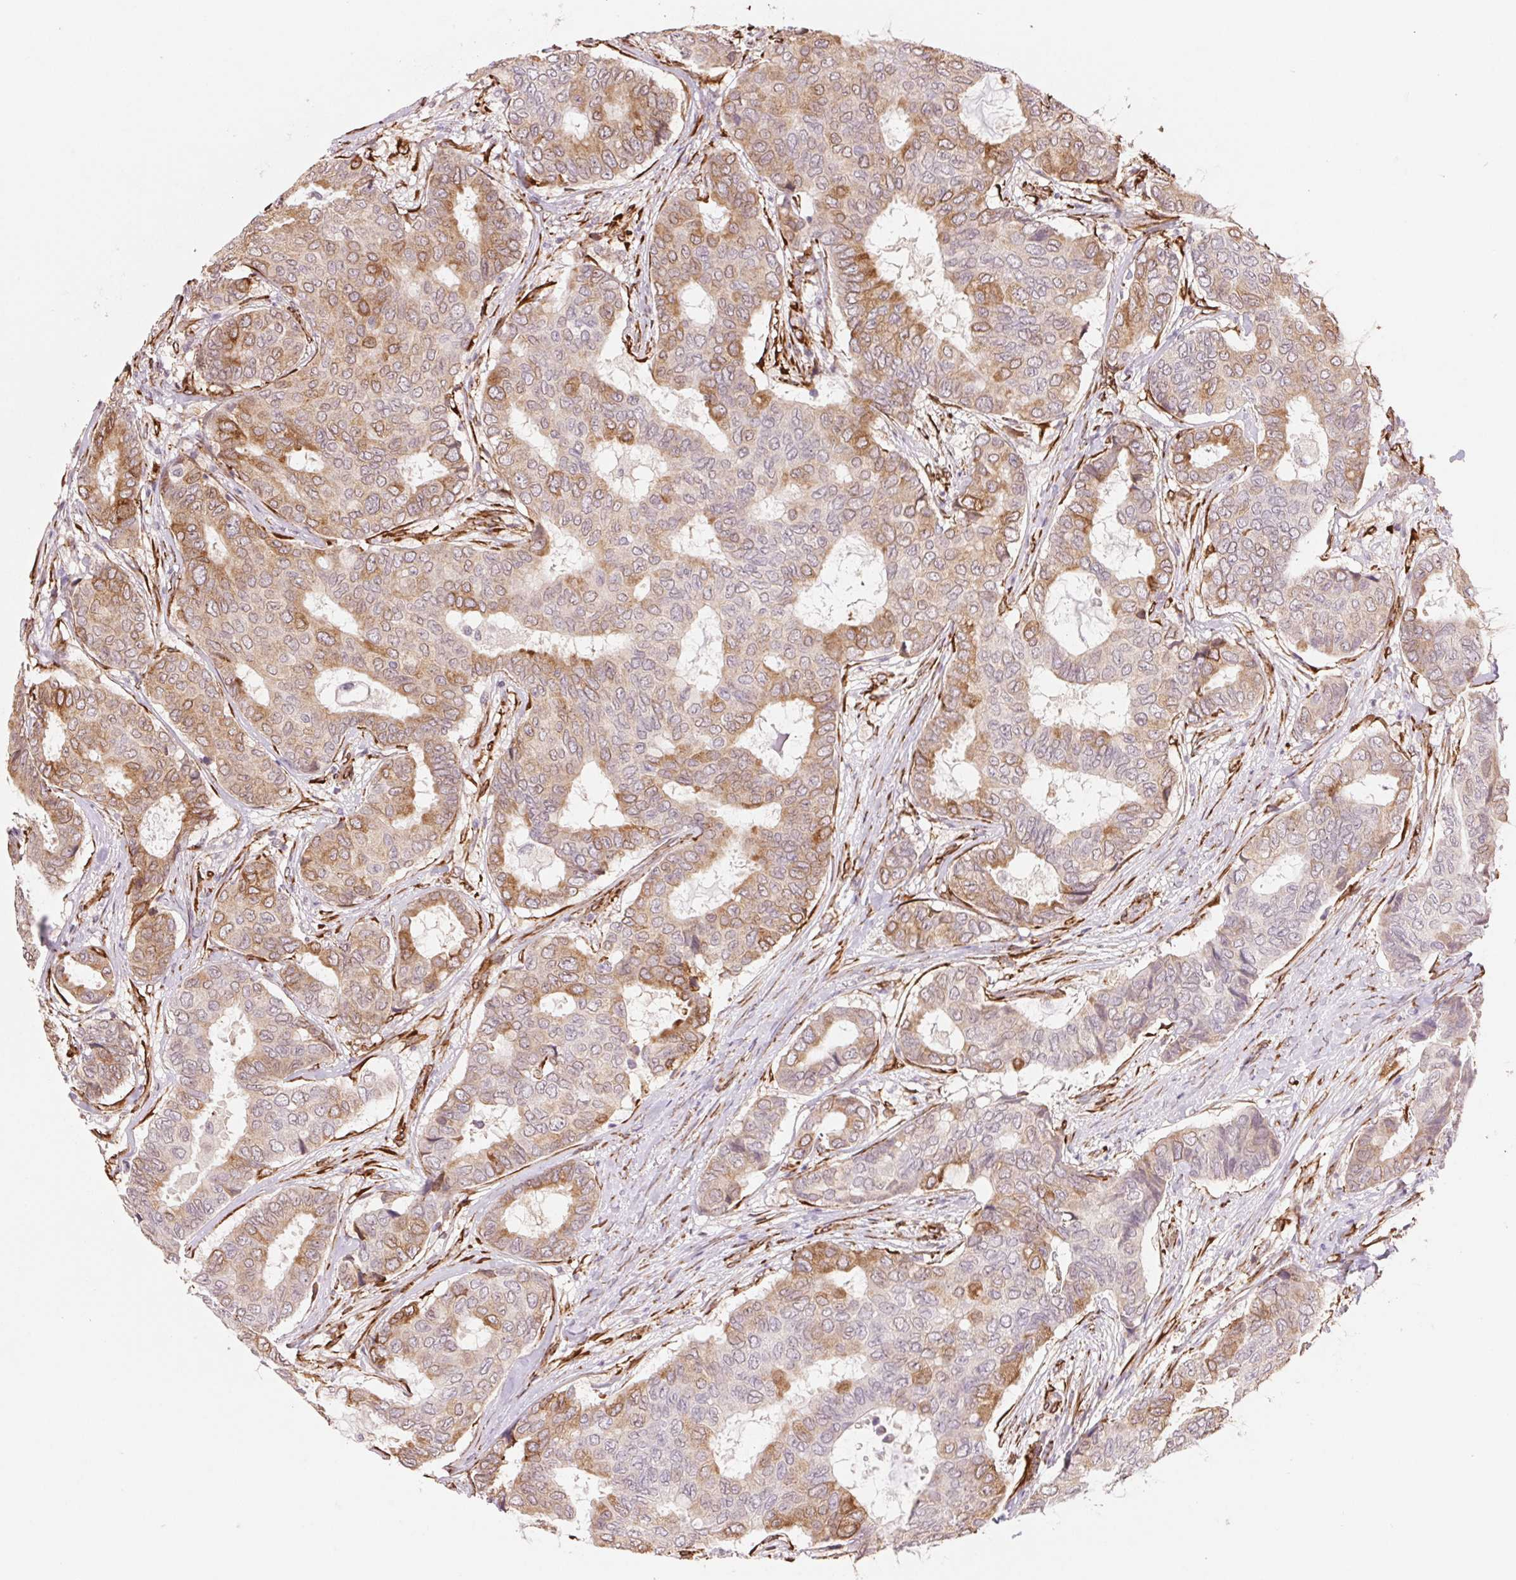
{"staining": {"intensity": "weak", "quantity": "25%-75%", "location": "cytoplasmic/membranous"}, "tissue": "breast cancer", "cell_type": "Tumor cells", "image_type": "cancer", "snomed": [{"axis": "morphology", "description": "Duct carcinoma"}, {"axis": "topography", "description": "Breast"}], "caption": "DAB immunohistochemical staining of breast cancer (invasive ductal carcinoma) displays weak cytoplasmic/membranous protein staining in approximately 25%-75% of tumor cells.", "gene": "FKBP10", "patient": {"sex": "female", "age": 75}}